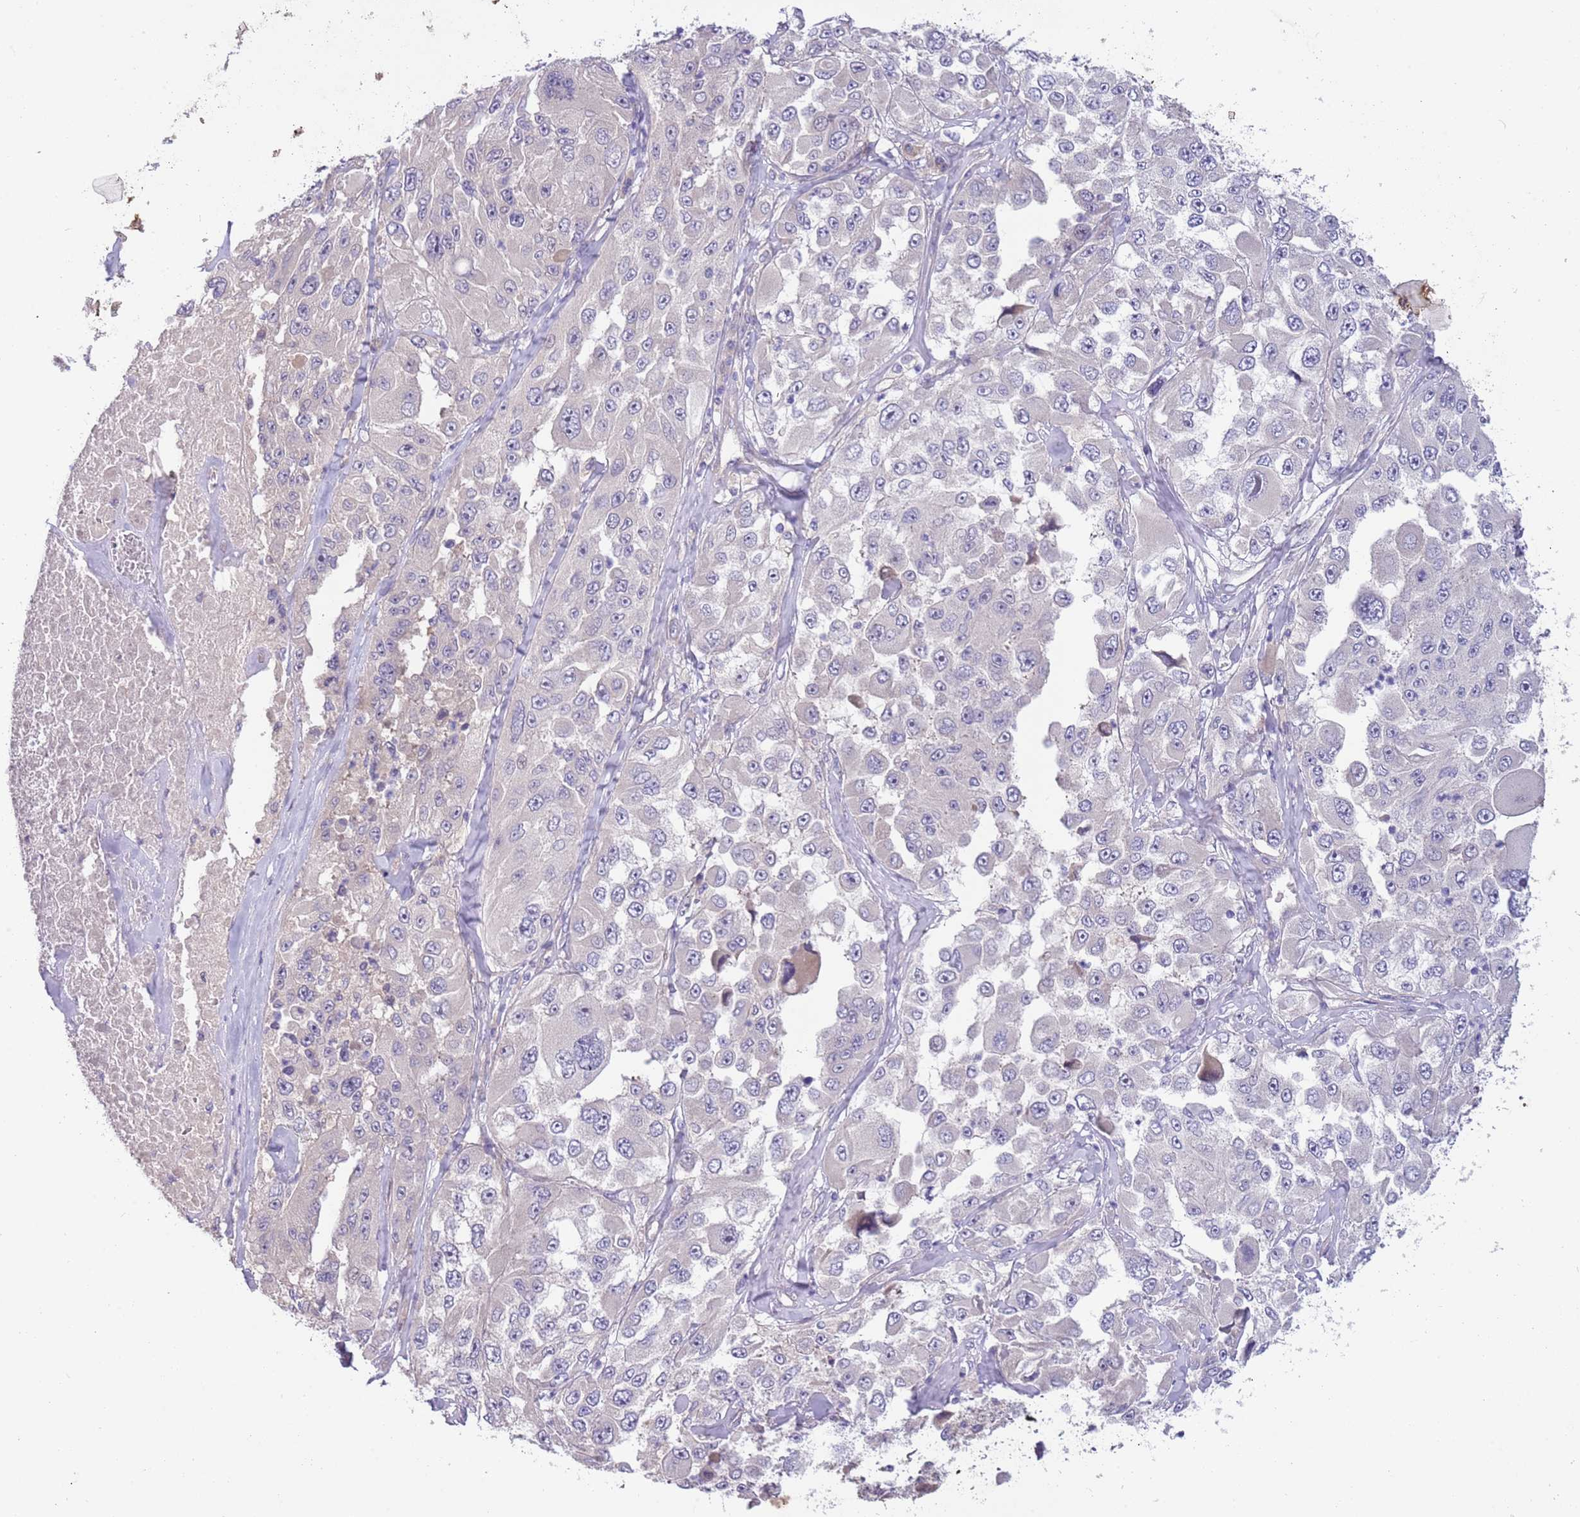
{"staining": {"intensity": "negative", "quantity": "none", "location": "none"}, "tissue": "melanoma", "cell_type": "Tumor cells", "image_type": "cancer", "snomed": [{"axis": "morphology", "description": "Malignant melanoma, Metastatic site"}, {"axis": "topography", "description": "Lymph node"}], "caption": "Melanoma was stained to show a protein in brown. There is no significant staining in tumor cells.", "gene": "CABYR", "patient": {"sex": "male", "age": 62}}